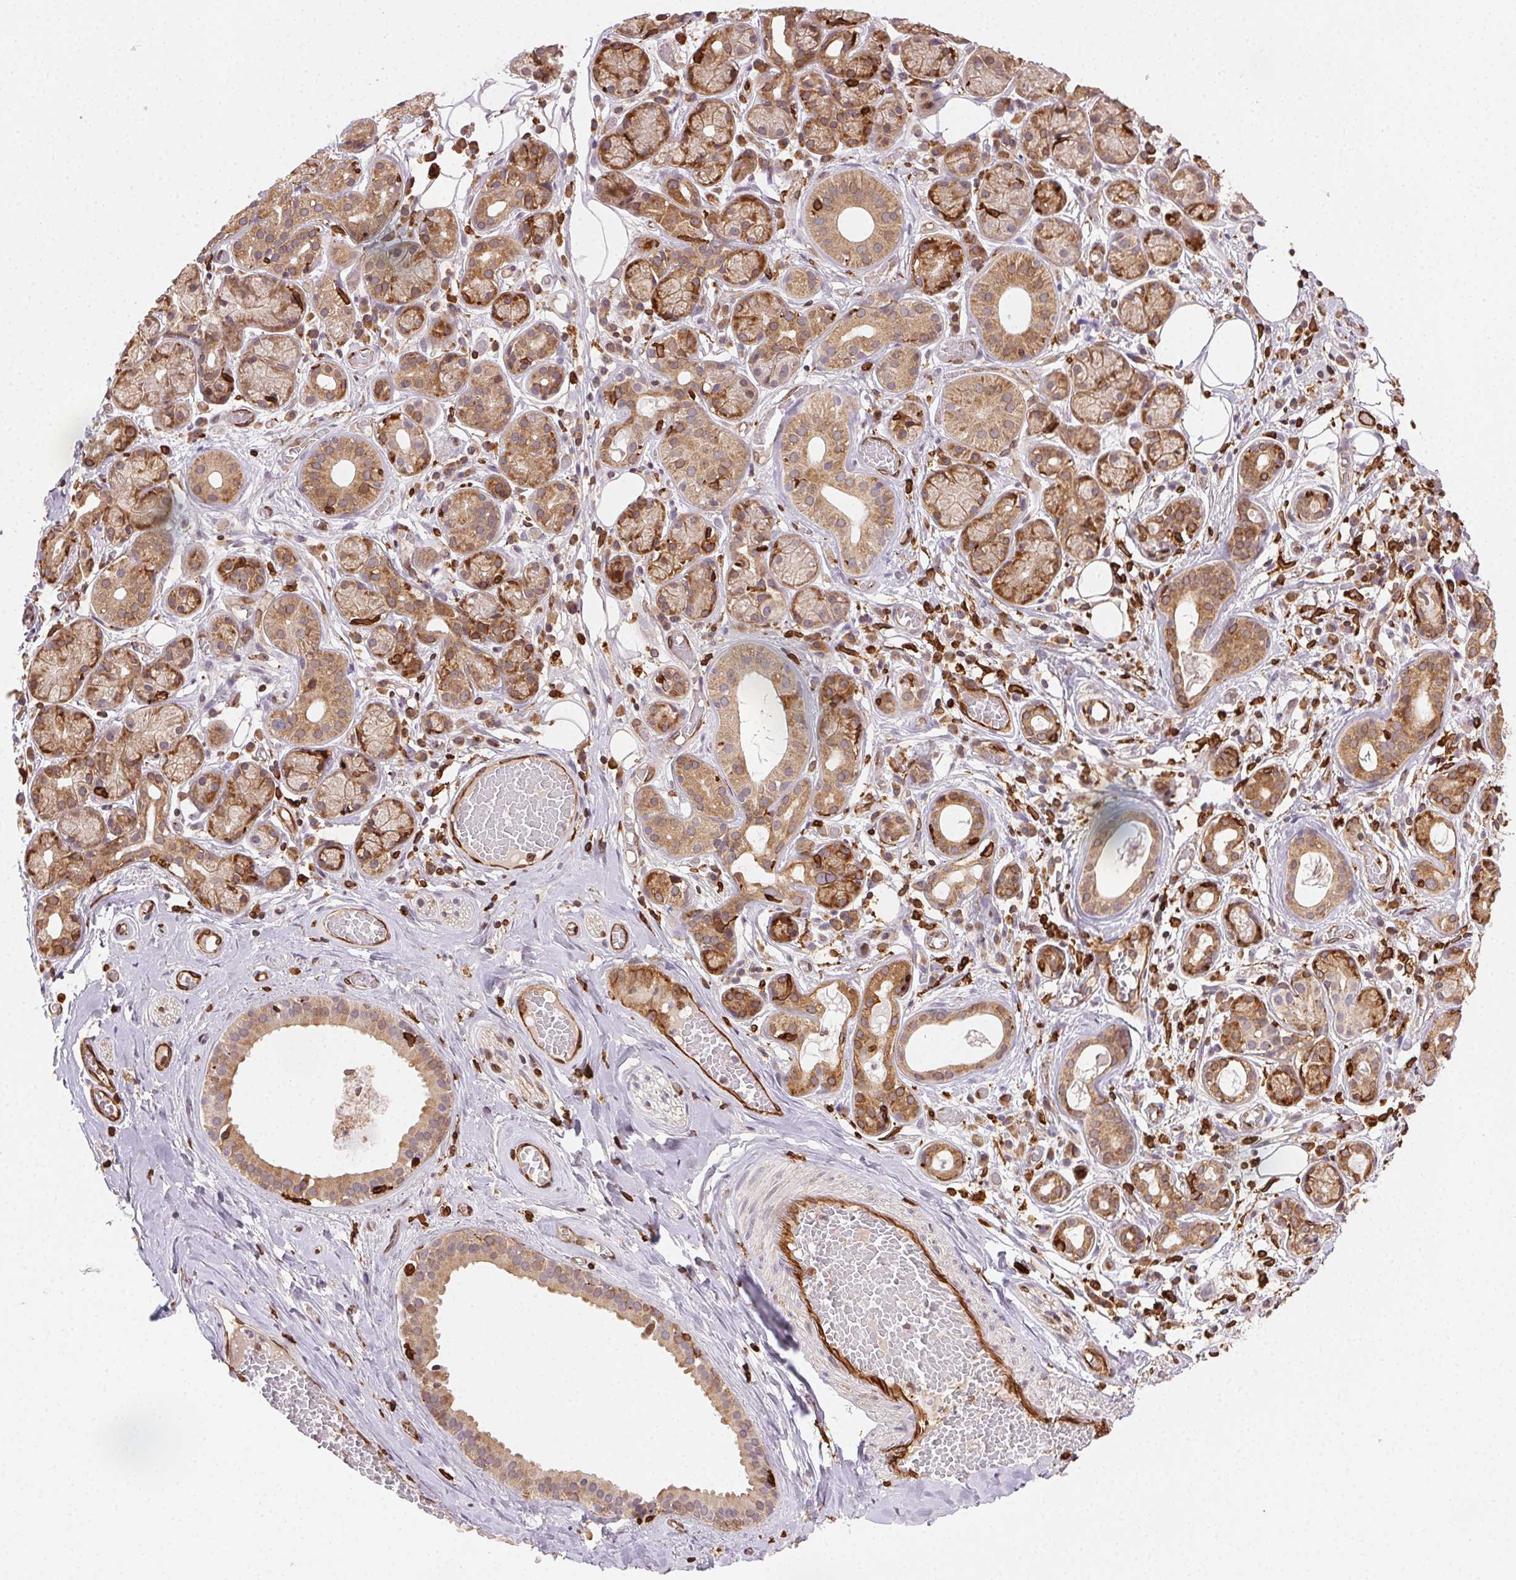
{"staining": {"intensity": "moderate", "quantity": ">75%", "location": "cytoplasmic/membranous"}, "tissue": "salivary gland", "cell_type": "Glandular cells", "image_type": "normal", "snomed": [{"axis": "morphology", "description": "Normal tissue, NOS"}, {"axis": "topography", "description": "Salivary gland"}, {"axis": "topography", "description": "Peripheral nerve tissue"}], "caption": "This is an image of immunohistochemistry (IHC) staining of unremarkable salivary gland, which shows moderate staining in the cytoplasmic/membranous of glandular cells.", "gene": "RNASET2", "patient": {"sex": "male", "age": 71}}